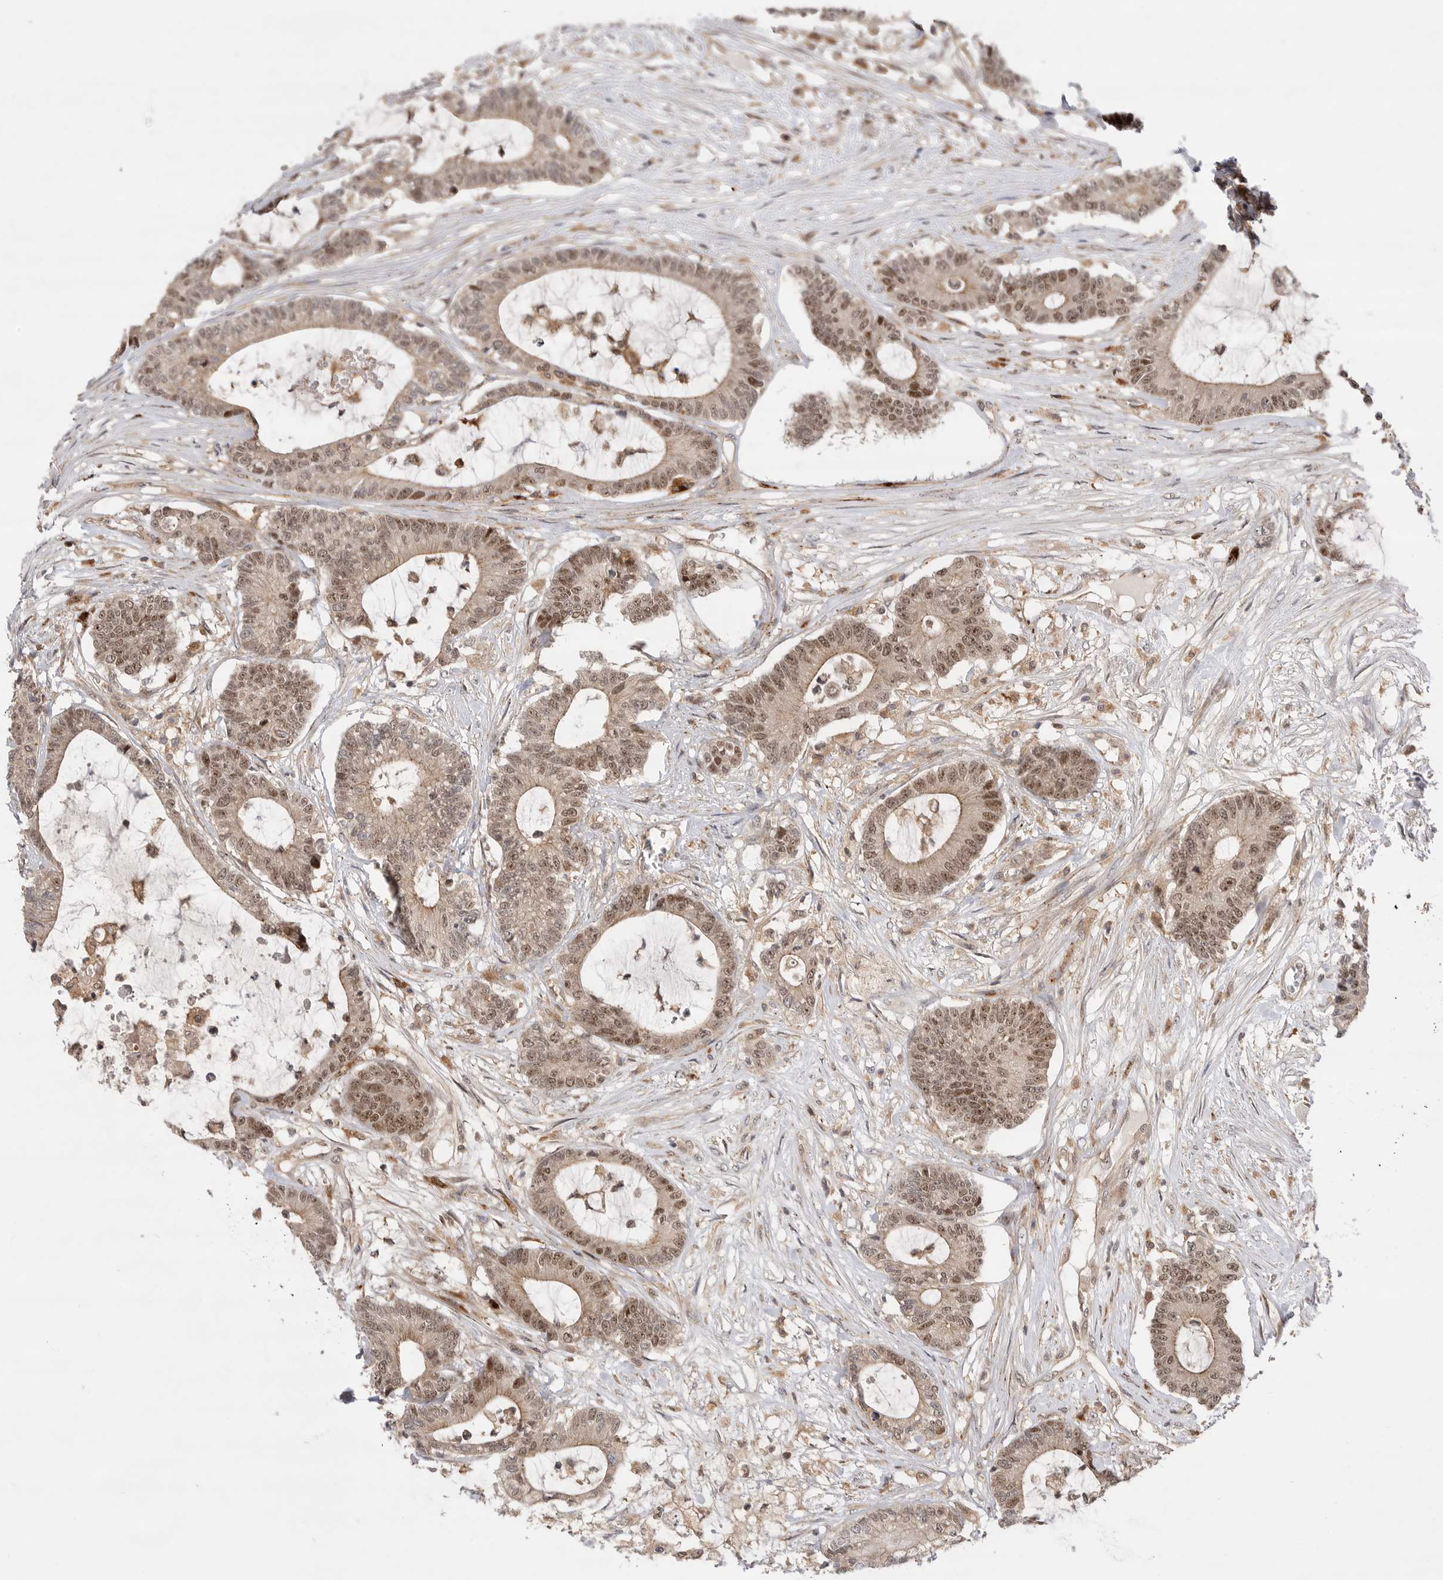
{"staining": {"intensity": "moderate", "quantity": ">75%", "location": "cytoplasmic/membranous,nuclear"}, "tissue": "colorectal cancer", "cell_type": "Tumor cells", "image_type": "cancer", "snomed": [{"axis": "morphology", "description": "Adenocarcinoma, NOS"}, {"axis": "topography", "description": "Colon"}], "caption": "Human colorectal adenocarcinoma stained with a brown dye demonstrates moderate cytoplasmic/membranous and nuclear positive expression in approximately >75% of tumor cells.", "gene": "CSNK1G3", "patient": {"sex": "female", "age": 84}}